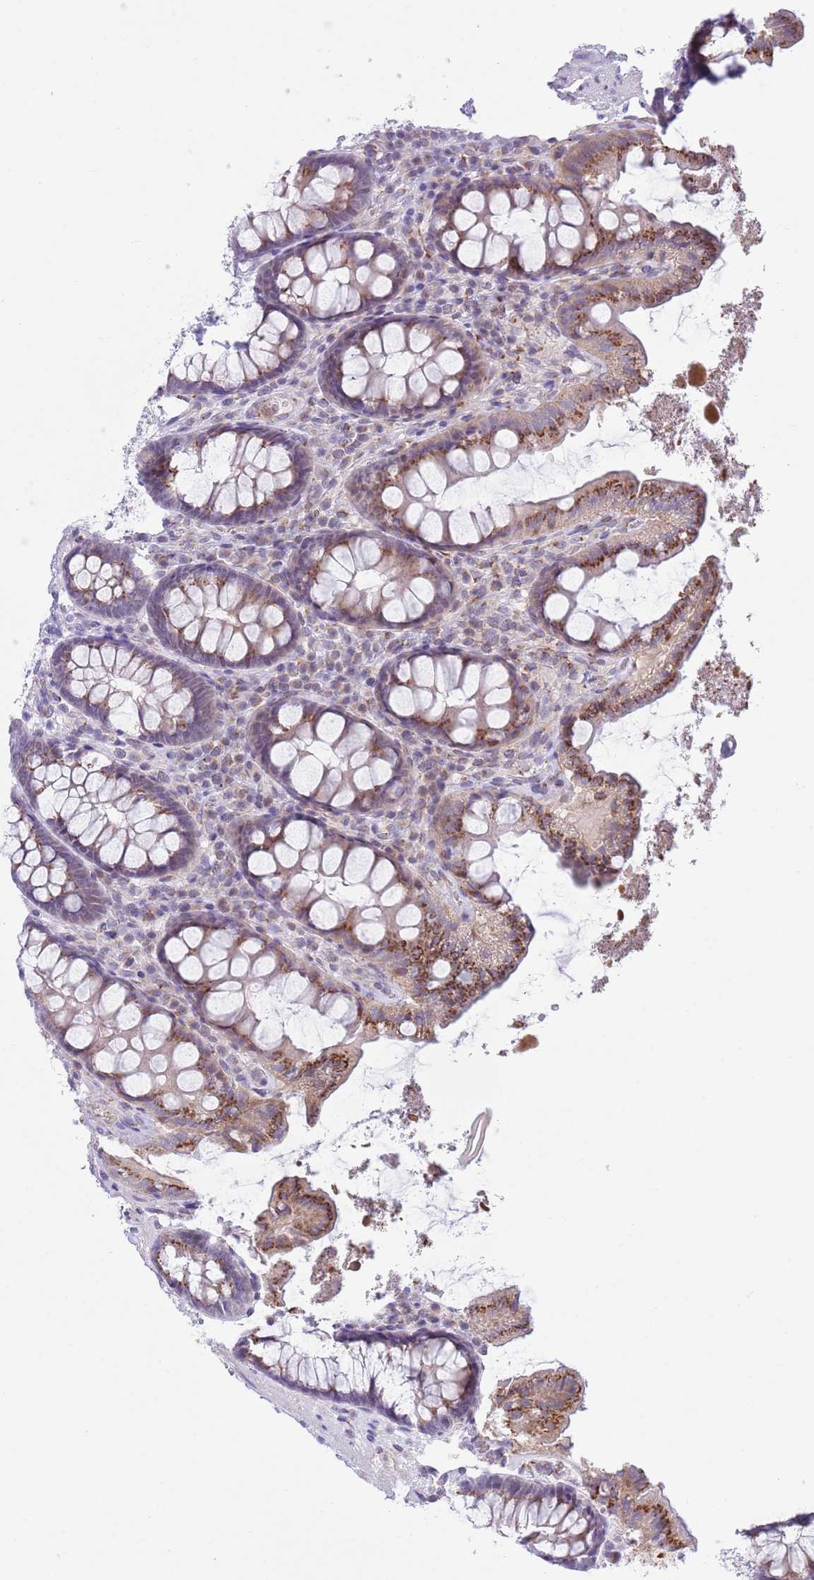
{"staining": {"intensity": "negative", "quantity": "none", "location": "none"}, "tissue": "colon", "cell_type": "Endothelial cells", "image_type": "normal", "snomed": [{"axis": "morphology", "description": "Normal tissue, NOS"}, {"axis": "topography", "description": "Colon"}], "caption": "The IHC photomicrograph has no significant expression in endothelial cells of colon.", "gene": "C20orf96", "patient": {"sex": "male", "age": 84}}